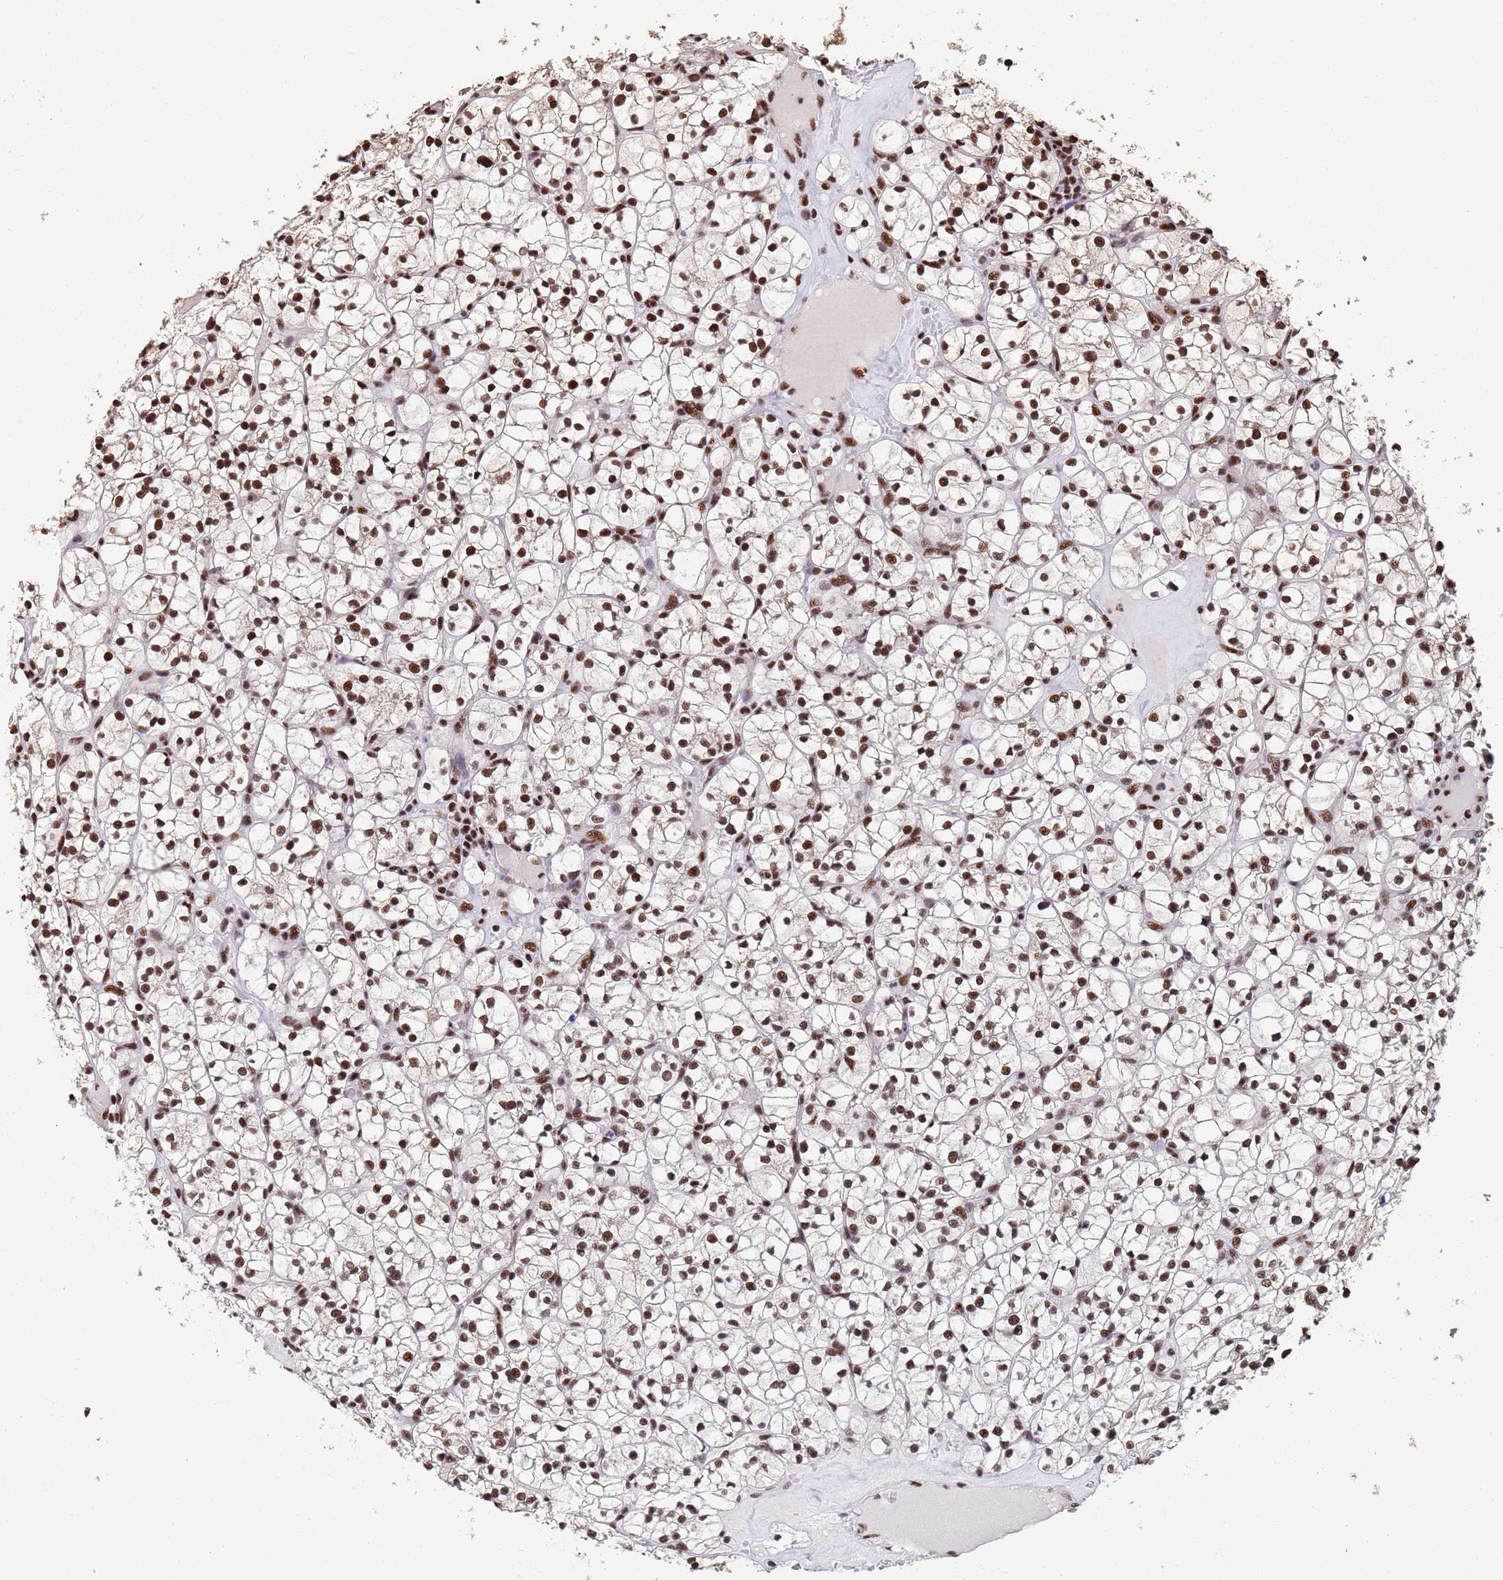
{"staining": {"intensity": "moderate", "quantity": ">75%", "location": "nuclear"}, "tissue": "renal cancer", "cell_type": "Tumor cells", "image_type": "cancer", "snomed": [{"axis": "morphology", "description": "Adenocarcinoma, NOS"}, {"axis": "topography", "description": "Kidney"}], "caption": "Brown immunohistochemical staining in human renal adenocarcinoma displays moderate nuclear staining in approximately >75% of tumor cells. (Stains: DAB in brown, nuclei in blue, Microscopy: brightfield microscopy at high magnification).", "gene": "SF3B2", "patient": {"sex": "female", "age": 64}}